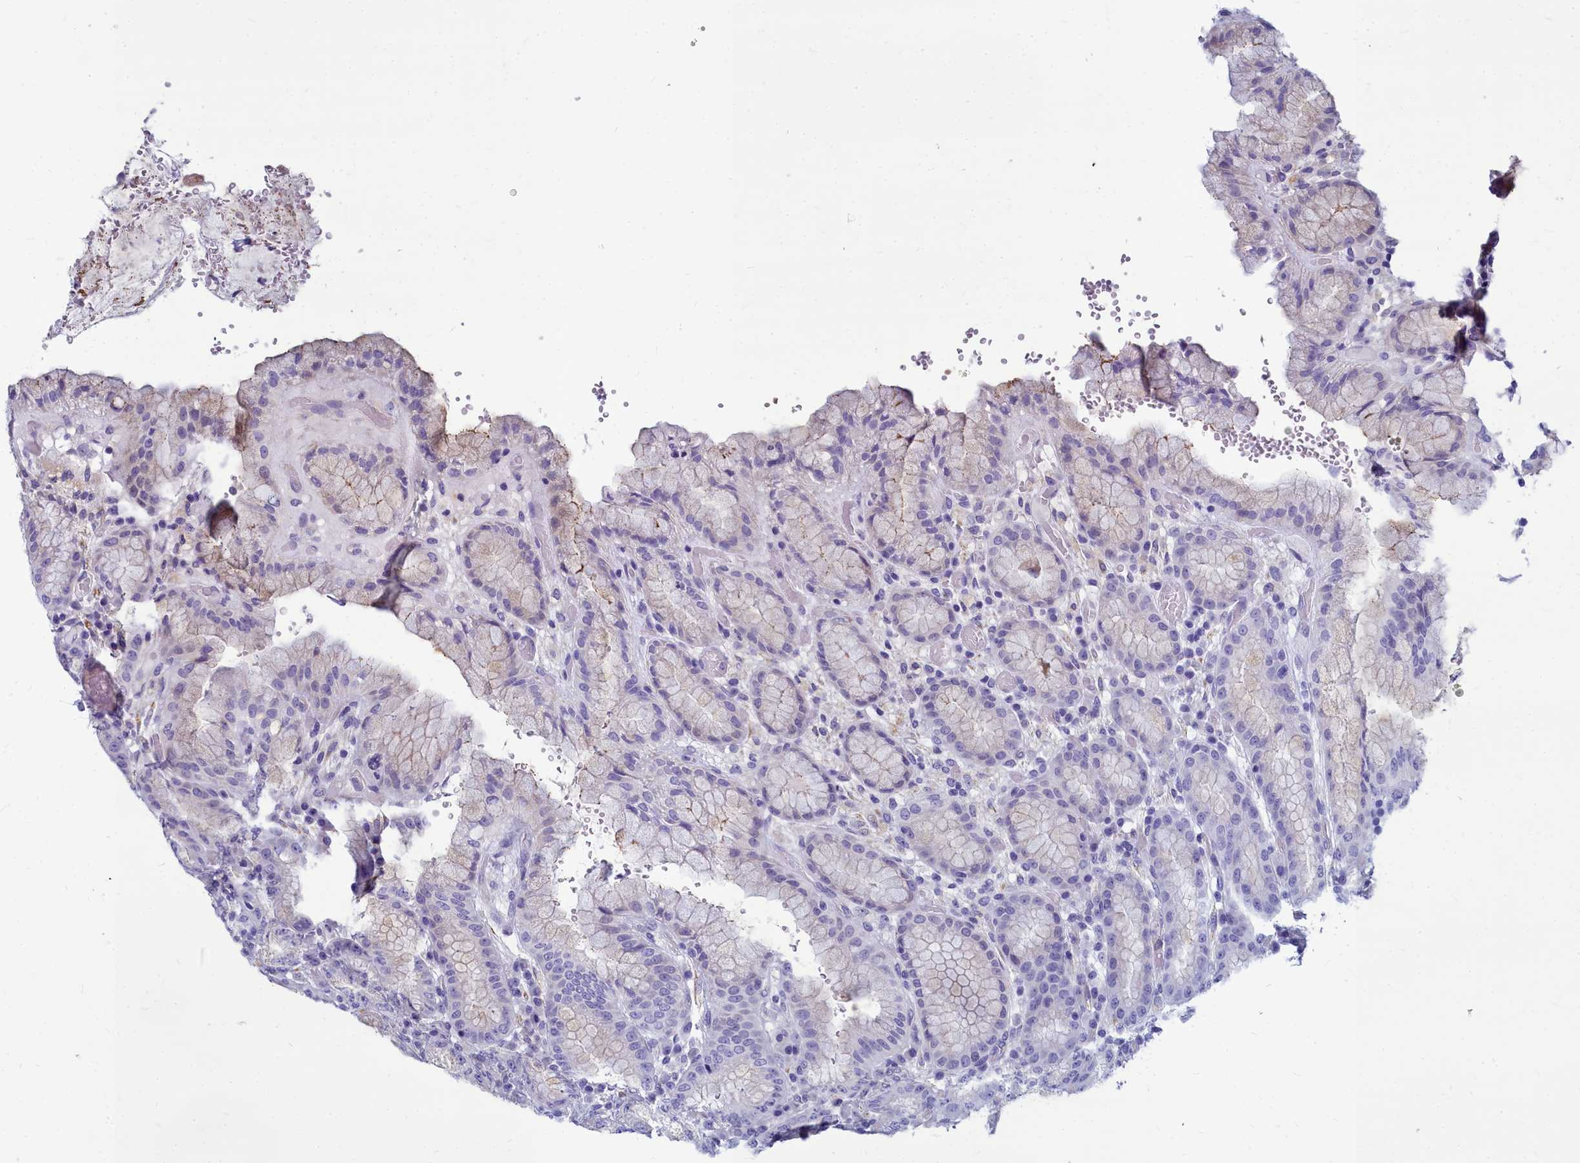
{"staining": {"intensity": "weak", "quantity": "<25%", "location": "cytoplasmic/membranous"}, "tissue": "stomach", "cell_type": "Glandular cells", "image_type": "normal", "snomed": [{"axis": "morphology", "description": "Normal tissue, NOS"}, {"axis": "topography", "description": "Stomach, upper"}], "caption": "This is an immunohistochemistry (IHC) photomicrograph of benign human stomach. There is no staining in glandular cells.", "gene": "SMPD4", "patient": {"sex": "male", "age": 52}}